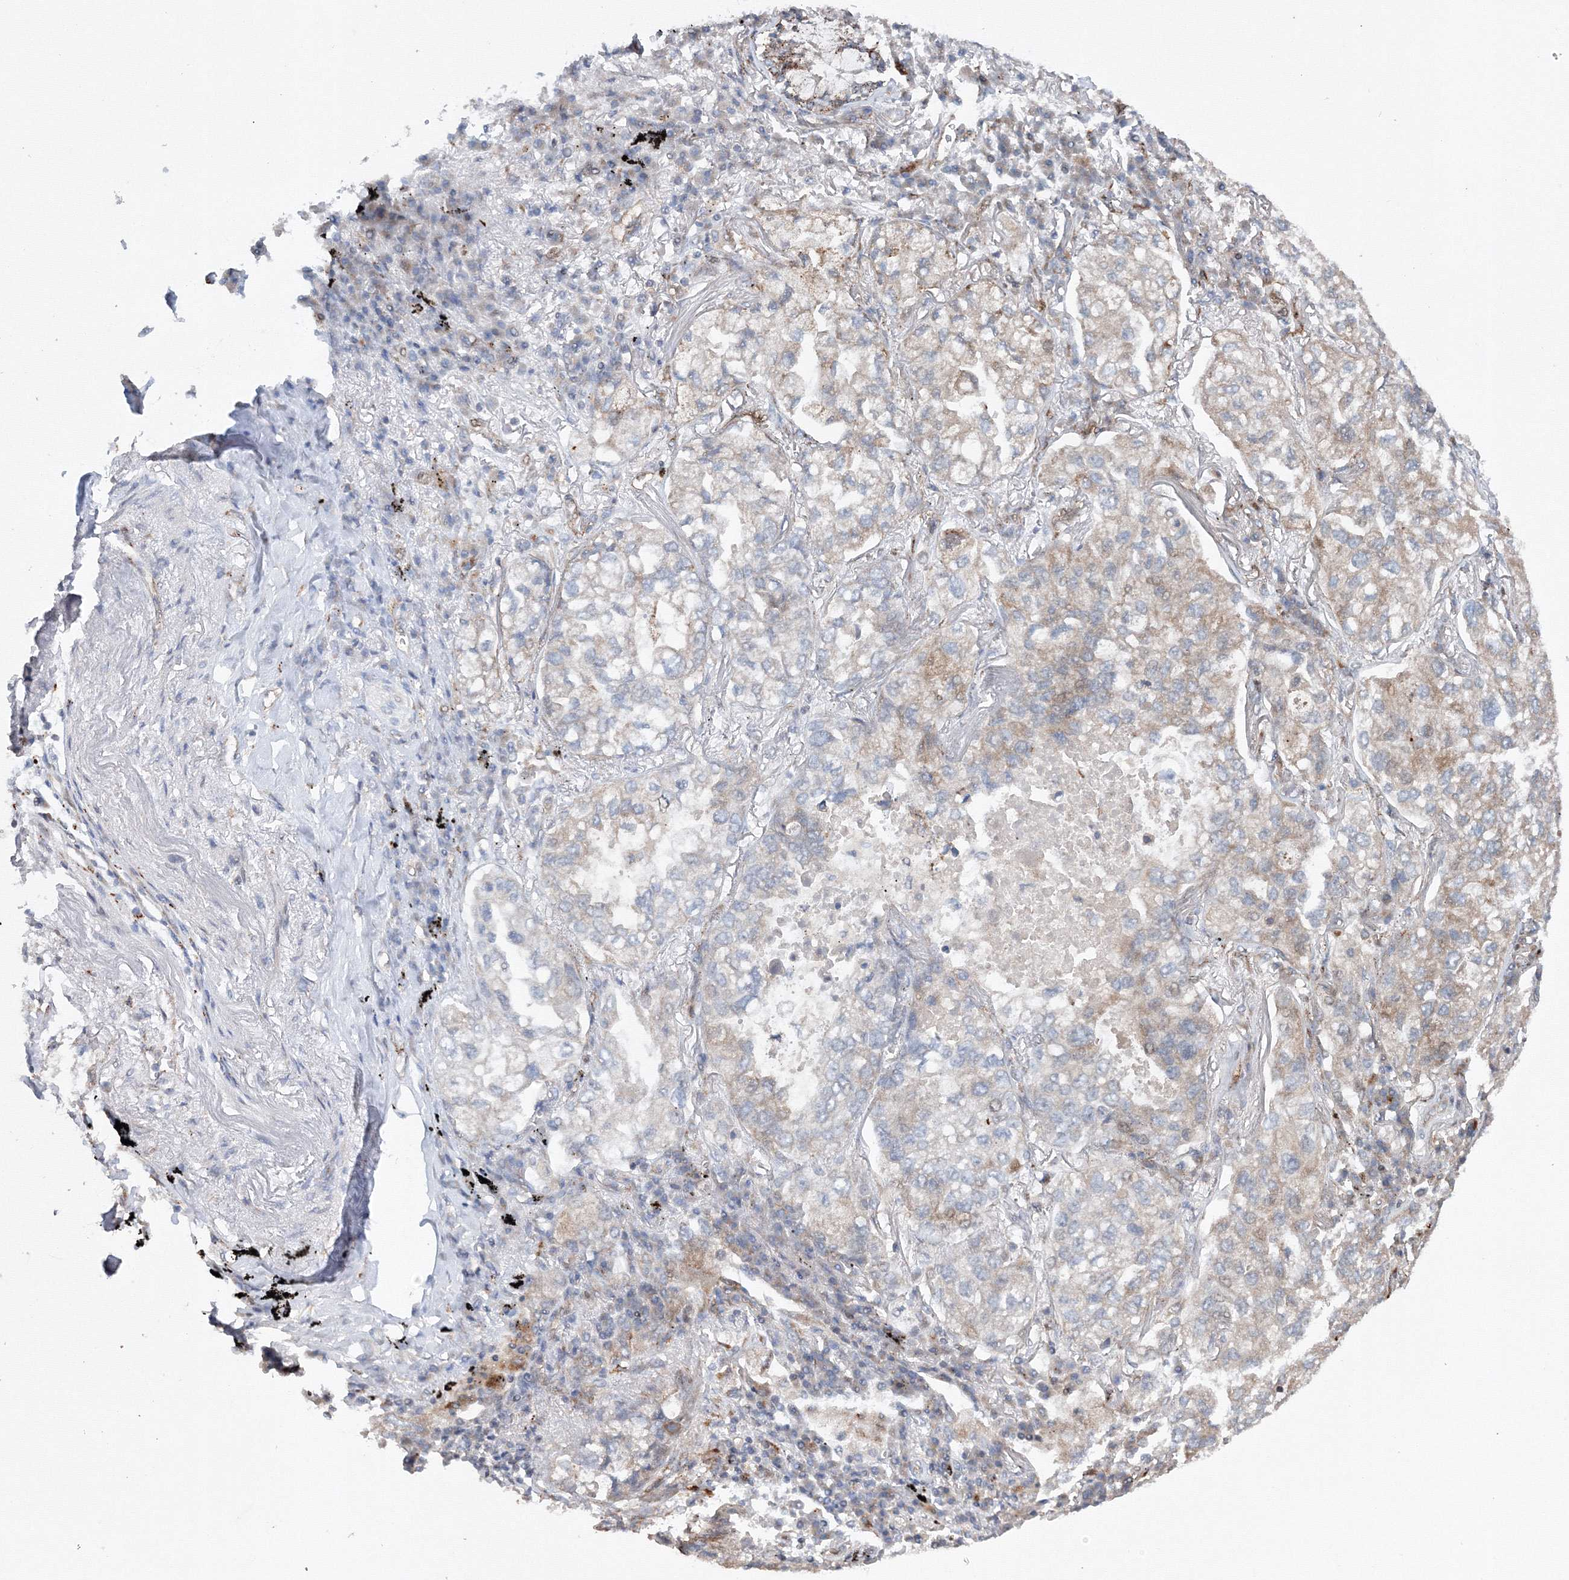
{"staining": {"intensity": "negative", "quantity": "none", "location": "none"}, "tissue": "lung cancer", "cell_type": "Tumor cells", "image_type": "cancer", "snomed": [{"axis": "morphology", "description": "Adenocarcinoma, NOS"}, {"axis": "topography", "description": "Lung"}], "caption": "Tumor cells are negative for protein expression in human lung cancer (adenocarcinoma).", "gene": "DCTD", "patient": {"sex": "male", "age": 65}}